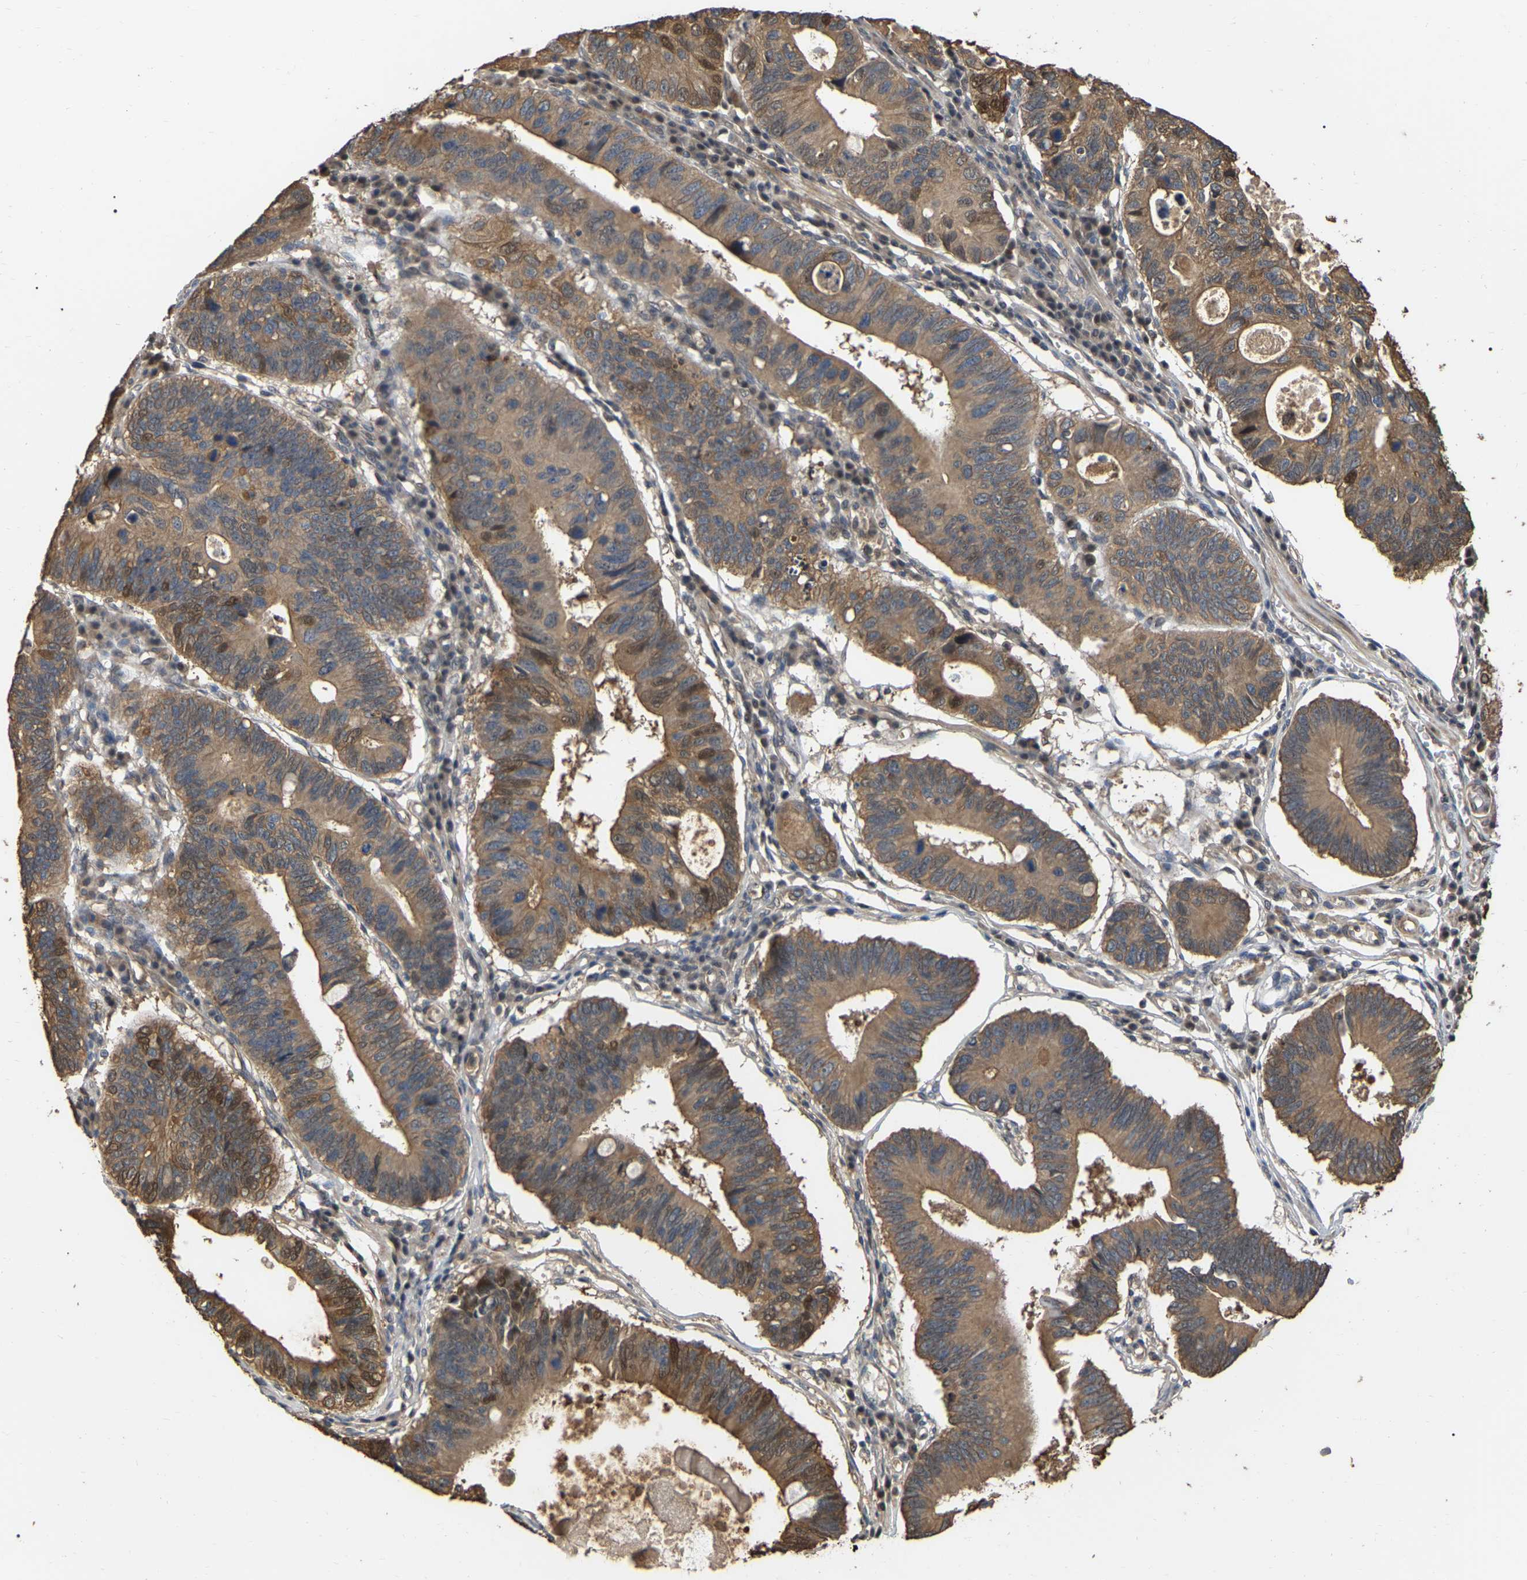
{"staining": {"intensity": "moderate", "quantity": ">75%", "location": "cytoplasmic/membranous,nuclear"}, "tissue": "stomach cancer", "cell_type": "Tumor cells", "image_type": "cancer", "snomed": [{"axis": "morphology", "description": "Adenocarcinoma, NOS"}, {"axis": "topography", "description": "Stomach"}], "caption": "High-magnification brightfield microscopy of adenocarcinoma (stomach) stained with DAB (3,3'-diaminobenzidine) (brown) and counterstained with hematoxylin (blue). tumor cells exhibit moderate cytoplasmic/membranous and nuclear expression is appreciated in approximately>75% of cells.", "gene": "FAM219A", "patient": {"sex": "male", "age": 59}}